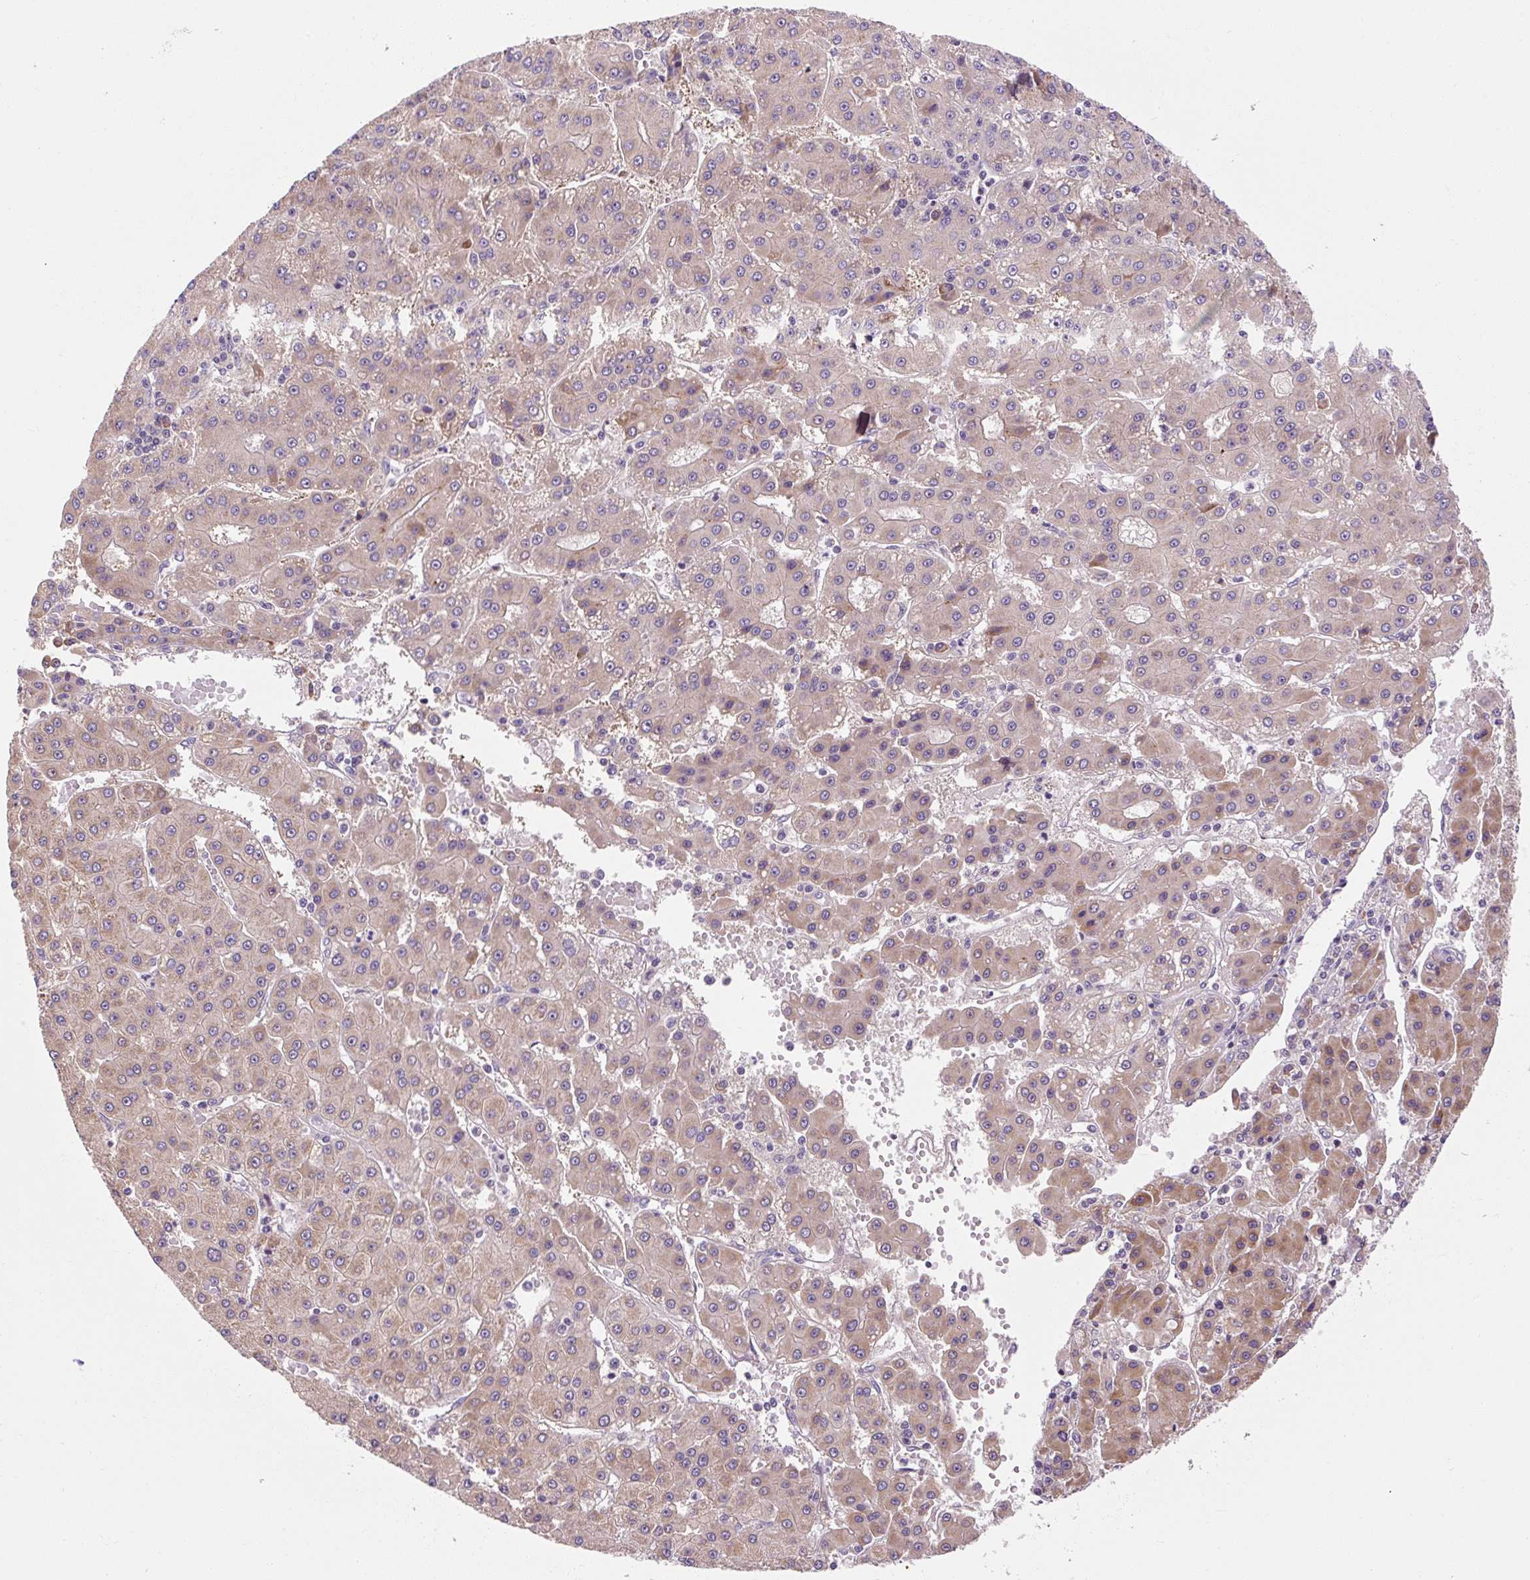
{"staining": {"intensity": "moderate", "quantity": "25%-75%", "location": "cytoplasmic/membranous"}, "tissue": "liver cancer", "cell_type": "Tumor cells", "image_type": "cancer", "snomed": [{"axis": "morphology", "description": "Carcinoma, Hepatocellular, NOS"}, {"axis": "topography", "description": "Liver"}], "caption": "This is an image of immunohistochemistry (IHC) staining of hepatocellular carcinoma (liver), which shows moderate staining in the cytoplasmic/membranous of tumor cells.", "gene": "PRSS48", "patient": {"sex": "male", "age": 76}}